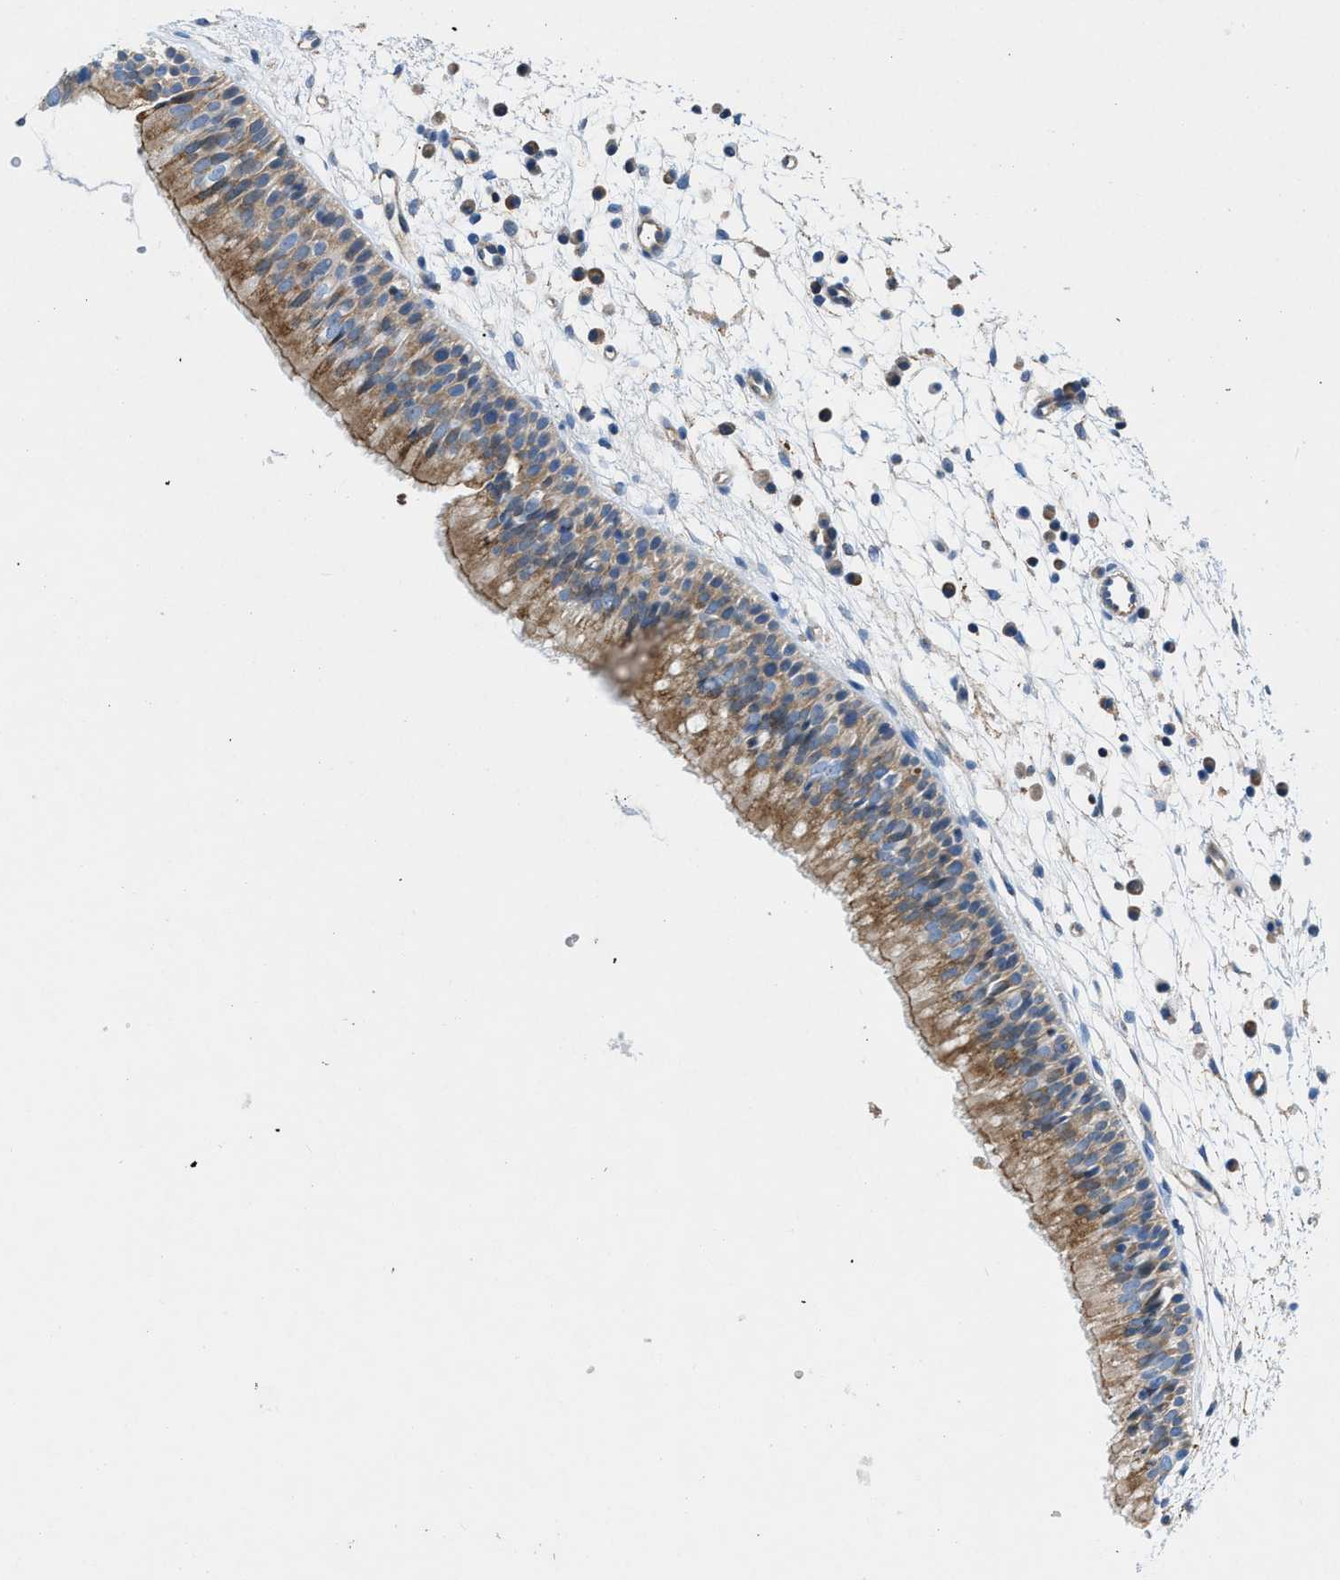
{"staining": {"intensity": "moderate", "quantity": ">75%", "location": "cytoplasmic/membranous"}, "tissue": "nasopharynx", "cell_type": "Respiratory epithelial cells", "image_type": "normal", "snomed": [{"axis": "morphology", "description": "Normal tissue, NOS"}, {"axis": "topography", "description": "Nasopharynx"}], "caption": "Immunohistochemistry image of benign human nasopharynx stained for a protein (brown), which demonstrates medium levels of moderate cytoplasmic/membranous staining in approximately >75% of respiratory epithelial cells.", "gene": "ATP6V0D1", "patient": {"sex": "male", "age": 21}}